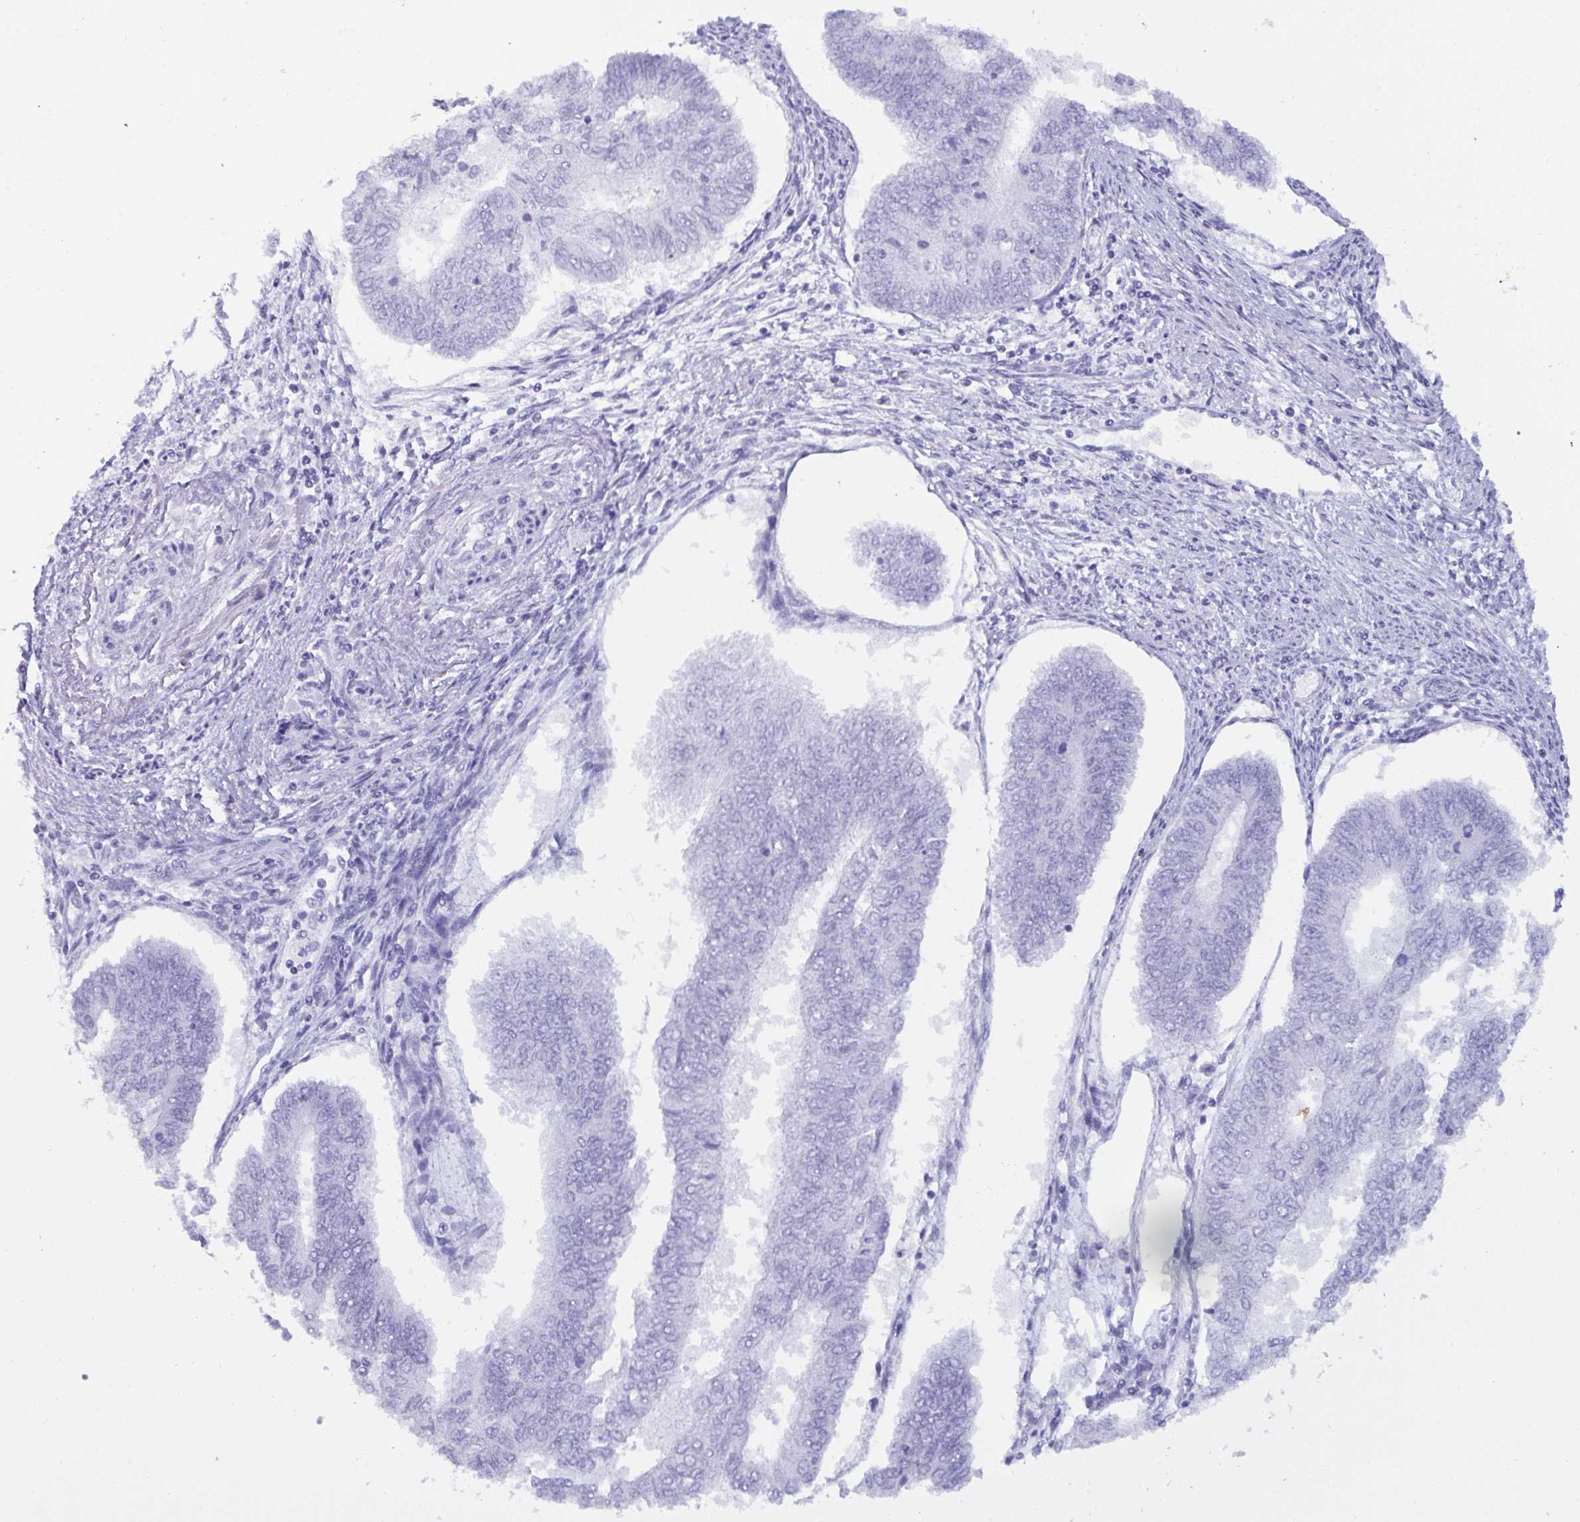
{"staining": {"intensity": "negative", "quantity": "none", "location": "none"}, "tissue": "endometrial cancer", "cell_type": "Tumor cells", "image_type": "cancer", "snomed": [{"axis": "morphology", "description": "Adenocarcinoma, NOS"}, {"axis": "topography", "description": "Endometrium"}], "caption": "Immunohistochemical staining of endometrial adenocarcinoma demonstrates no significant positivity in tumor cells.", "gene": "MRGPRG", "patient": {"sex": "female", "age": 68}}